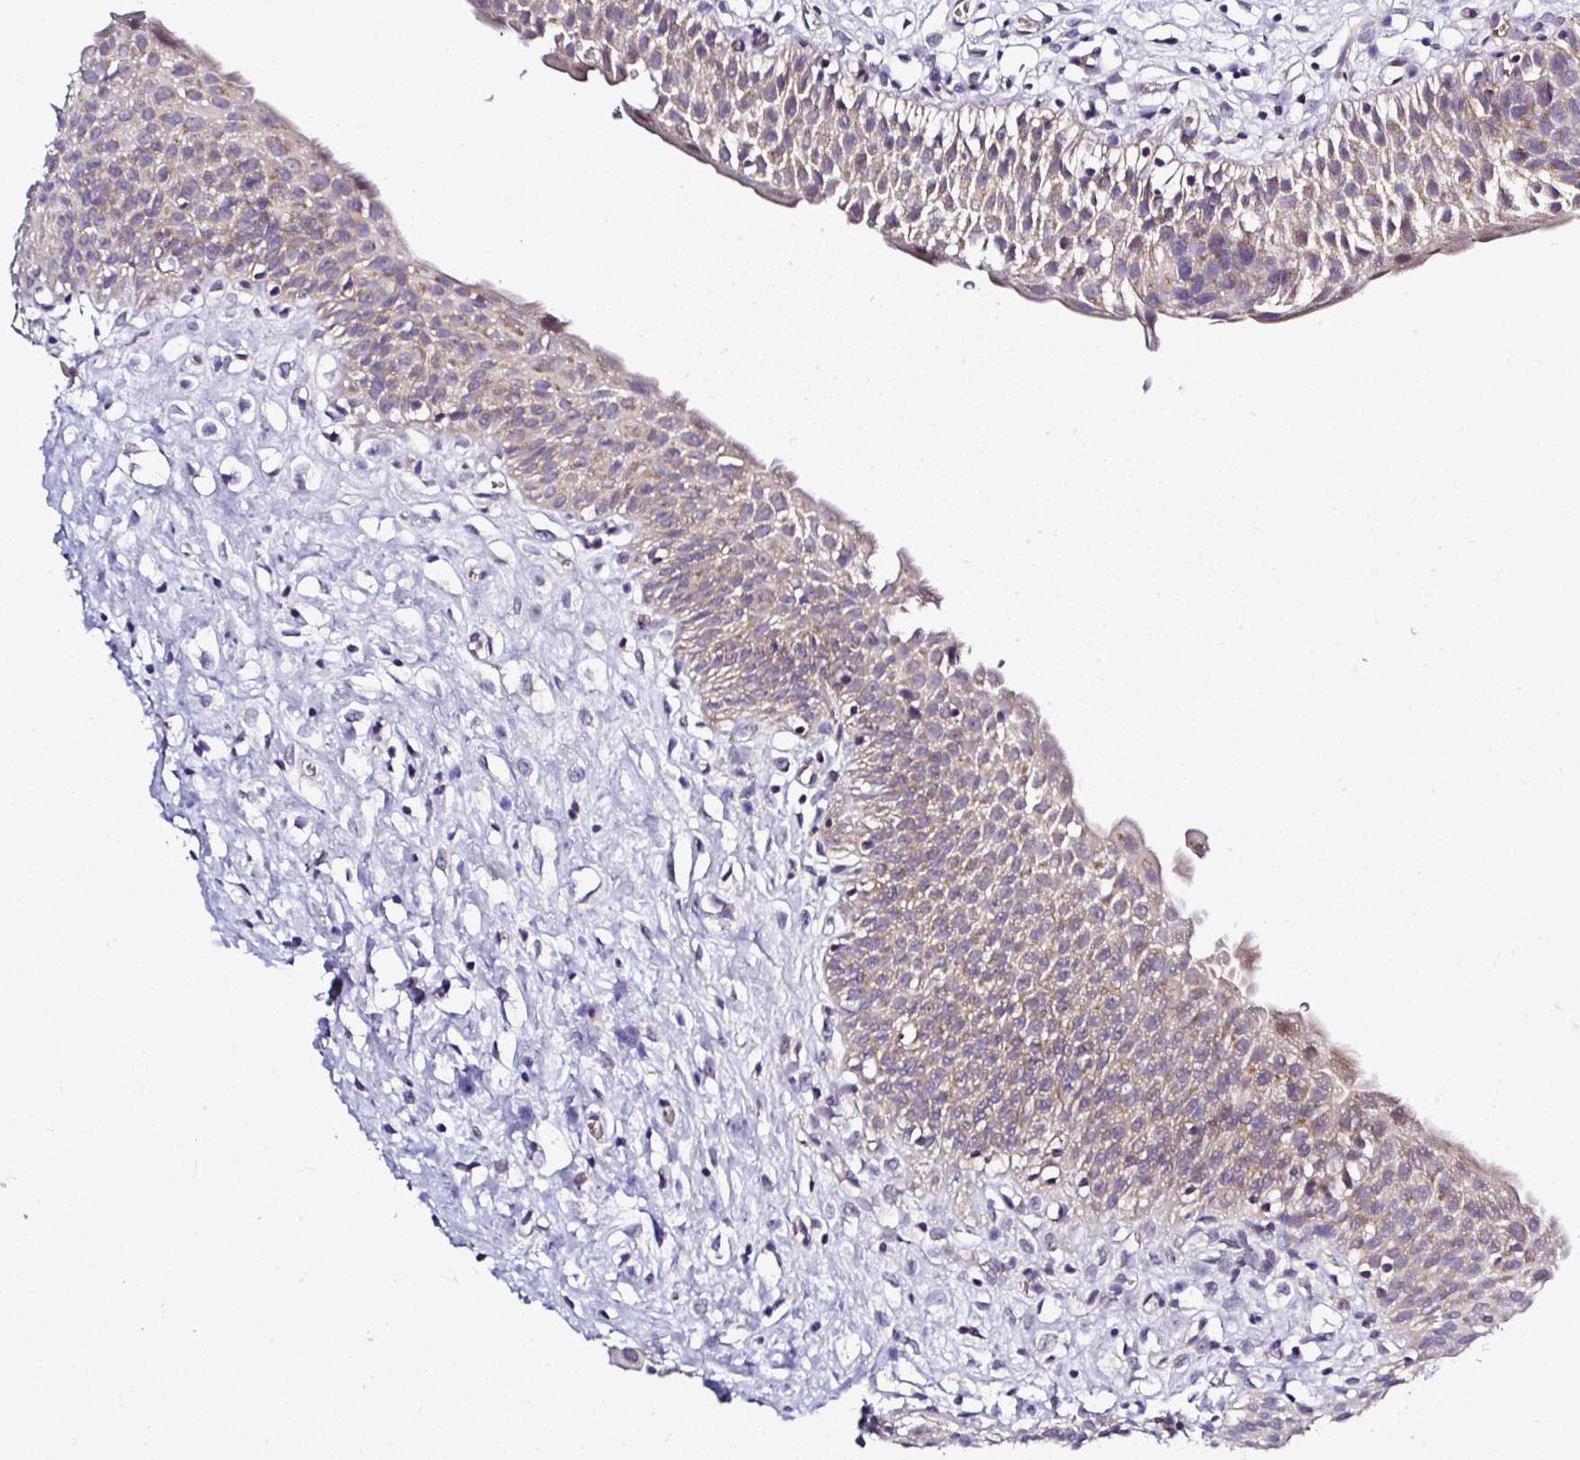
{"staining": {"intensity": "weak", "quantity": "25%-75%", "location": "cytoplasmic/membranous"}, "tissue": "urinary bladder", "cell_type": "Urothelial cells", "image_type": "normal", "snomed": [{"axis": "morphology", "description": "Normal tissue, NOS"}, {"axis": "topography", "description": "Urinary bladder"}], "caption": "DAB (3,3'-diaminobenzidine) immunohistochemical staining of benign human urinary bladder exhibits weak cytoplasmic/membranous protein staining in approximately 25%-75% of urothelial cells.", "gene": "DEPDC5", "patient": {"sex": "male", "age": 51}}